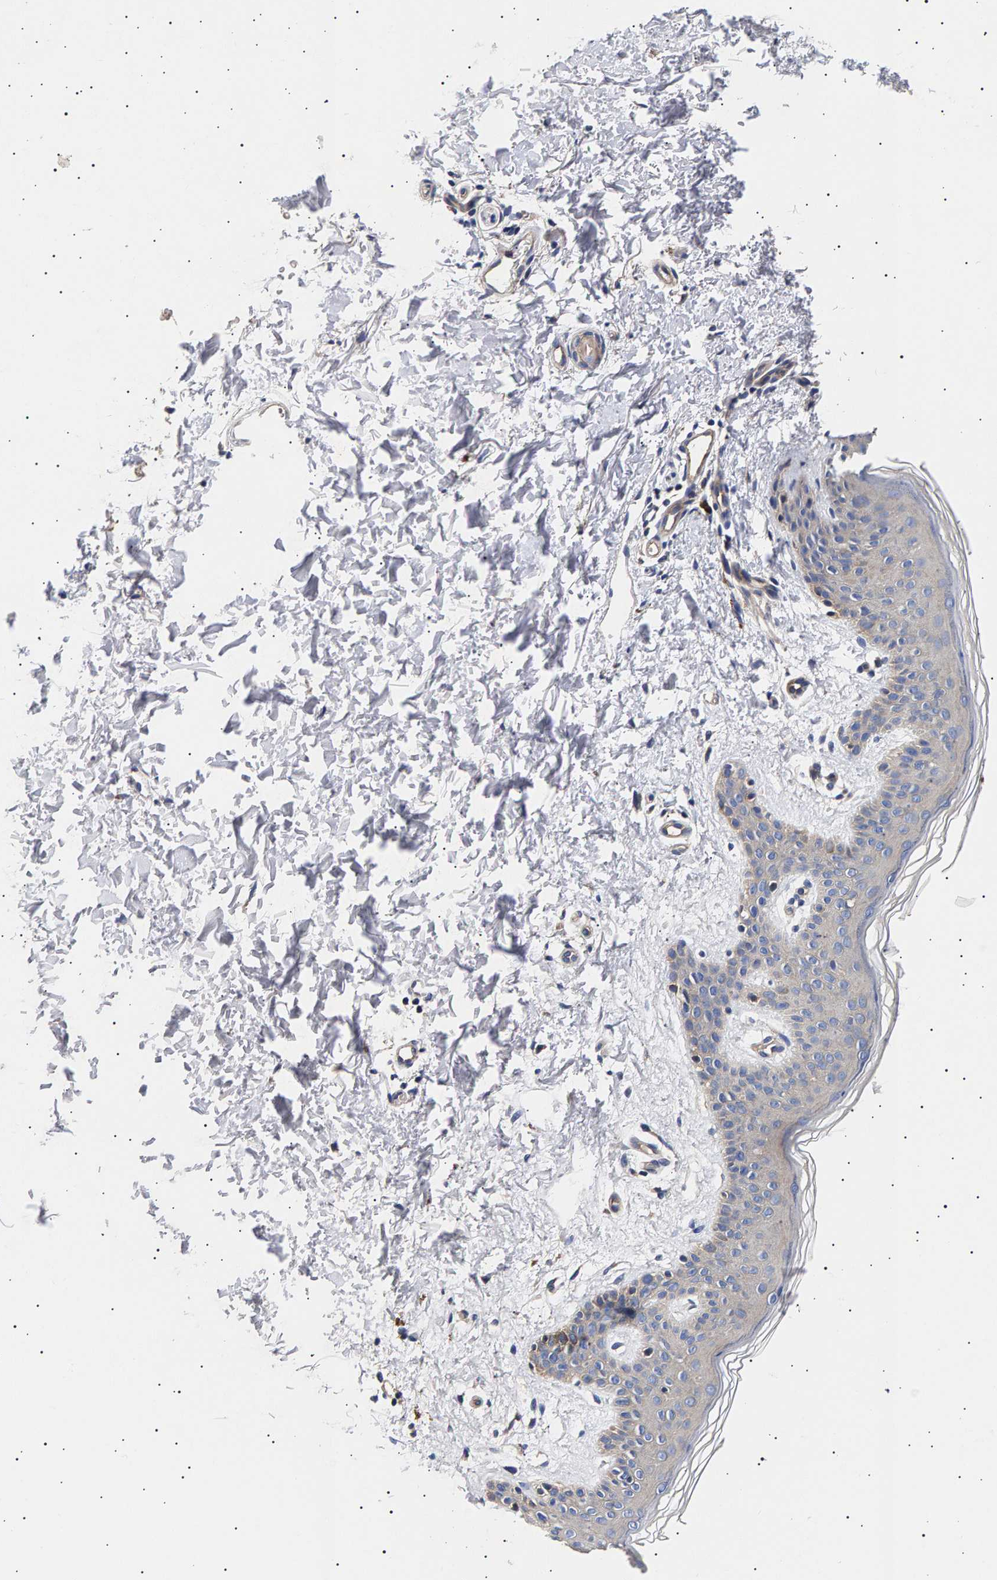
{"staining": {"intensity": "negative", "quantity": "none", "location": "none"}, "tissue": "skin", "cell_type": "Fibroblasts", "image_type": "normal", "snomed": [{"axis": "morphology", "description": "Normal tissue, NOS"}, {"axis": "topography", "description": "Skin"}], "caption": "The immunohistochemistry (IHC) histopathology image has no significant expression in fibroblasts of skin.", "gene": "ANKRD40", "patient": {"sex": "male", "age": 40}}